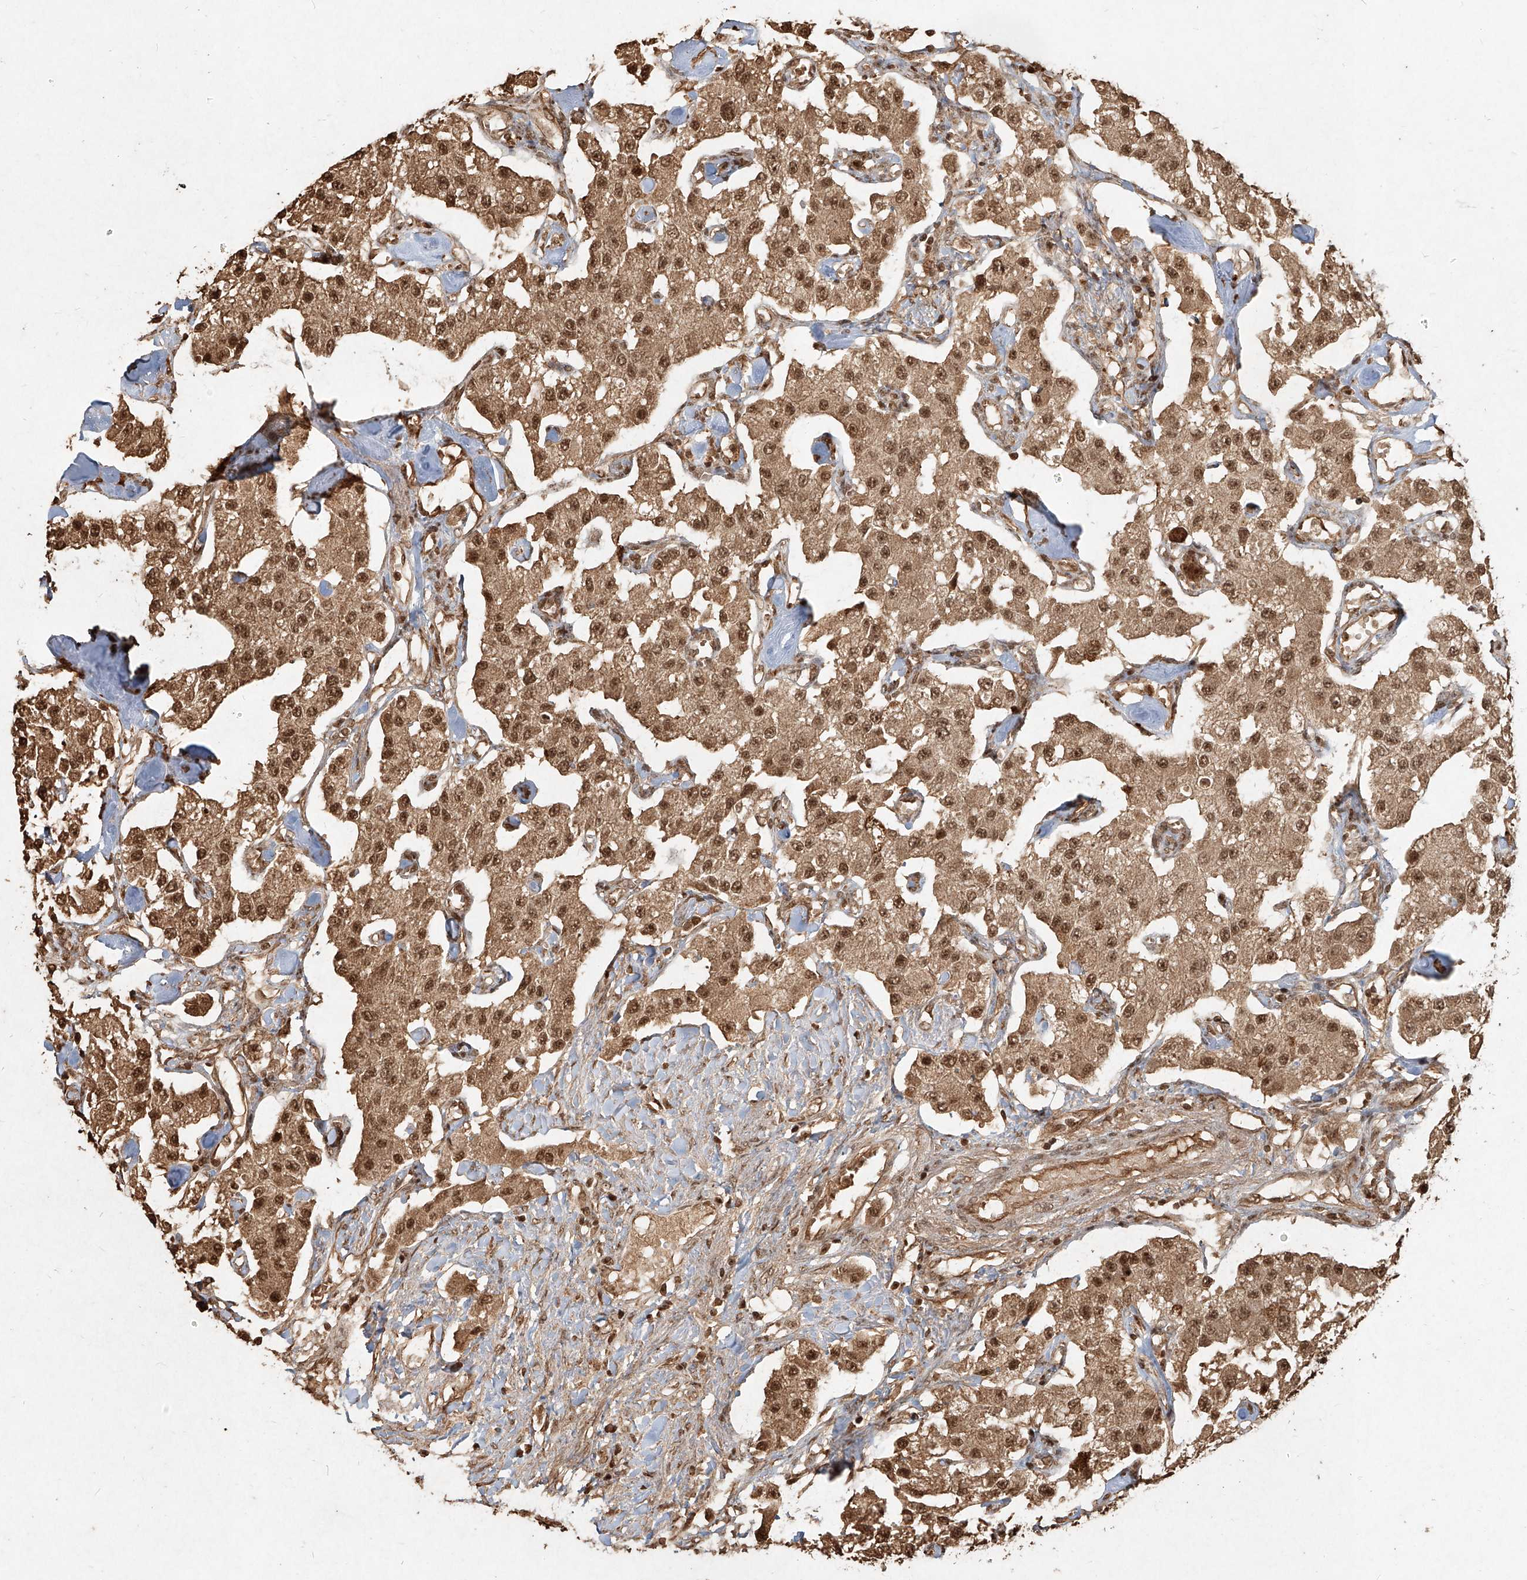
{"staining": {"intensity": "moderate", "quantity": ">75%", "location": "cytoplasmic/membranous,nuclear"}, "tissue": "carcinoid", "cell_type": "Tumor cells", "image_type": "cancer", "snomed": [{"axis": "morphology", "description": "Carcinoid, malignant, NOS"}, {"axis": "topography", "description": "Pancreas"}], "caption": "Immunohistochemistry image of human malignant carcinoid stained for a protein (brown), which reveals medium levels of moderate cytoplasmic/membranous and nuclear staining in approximately >75% of tumor cells.", "gene": "UBE2K", "patient": {"sex": "male", "age": 41}}